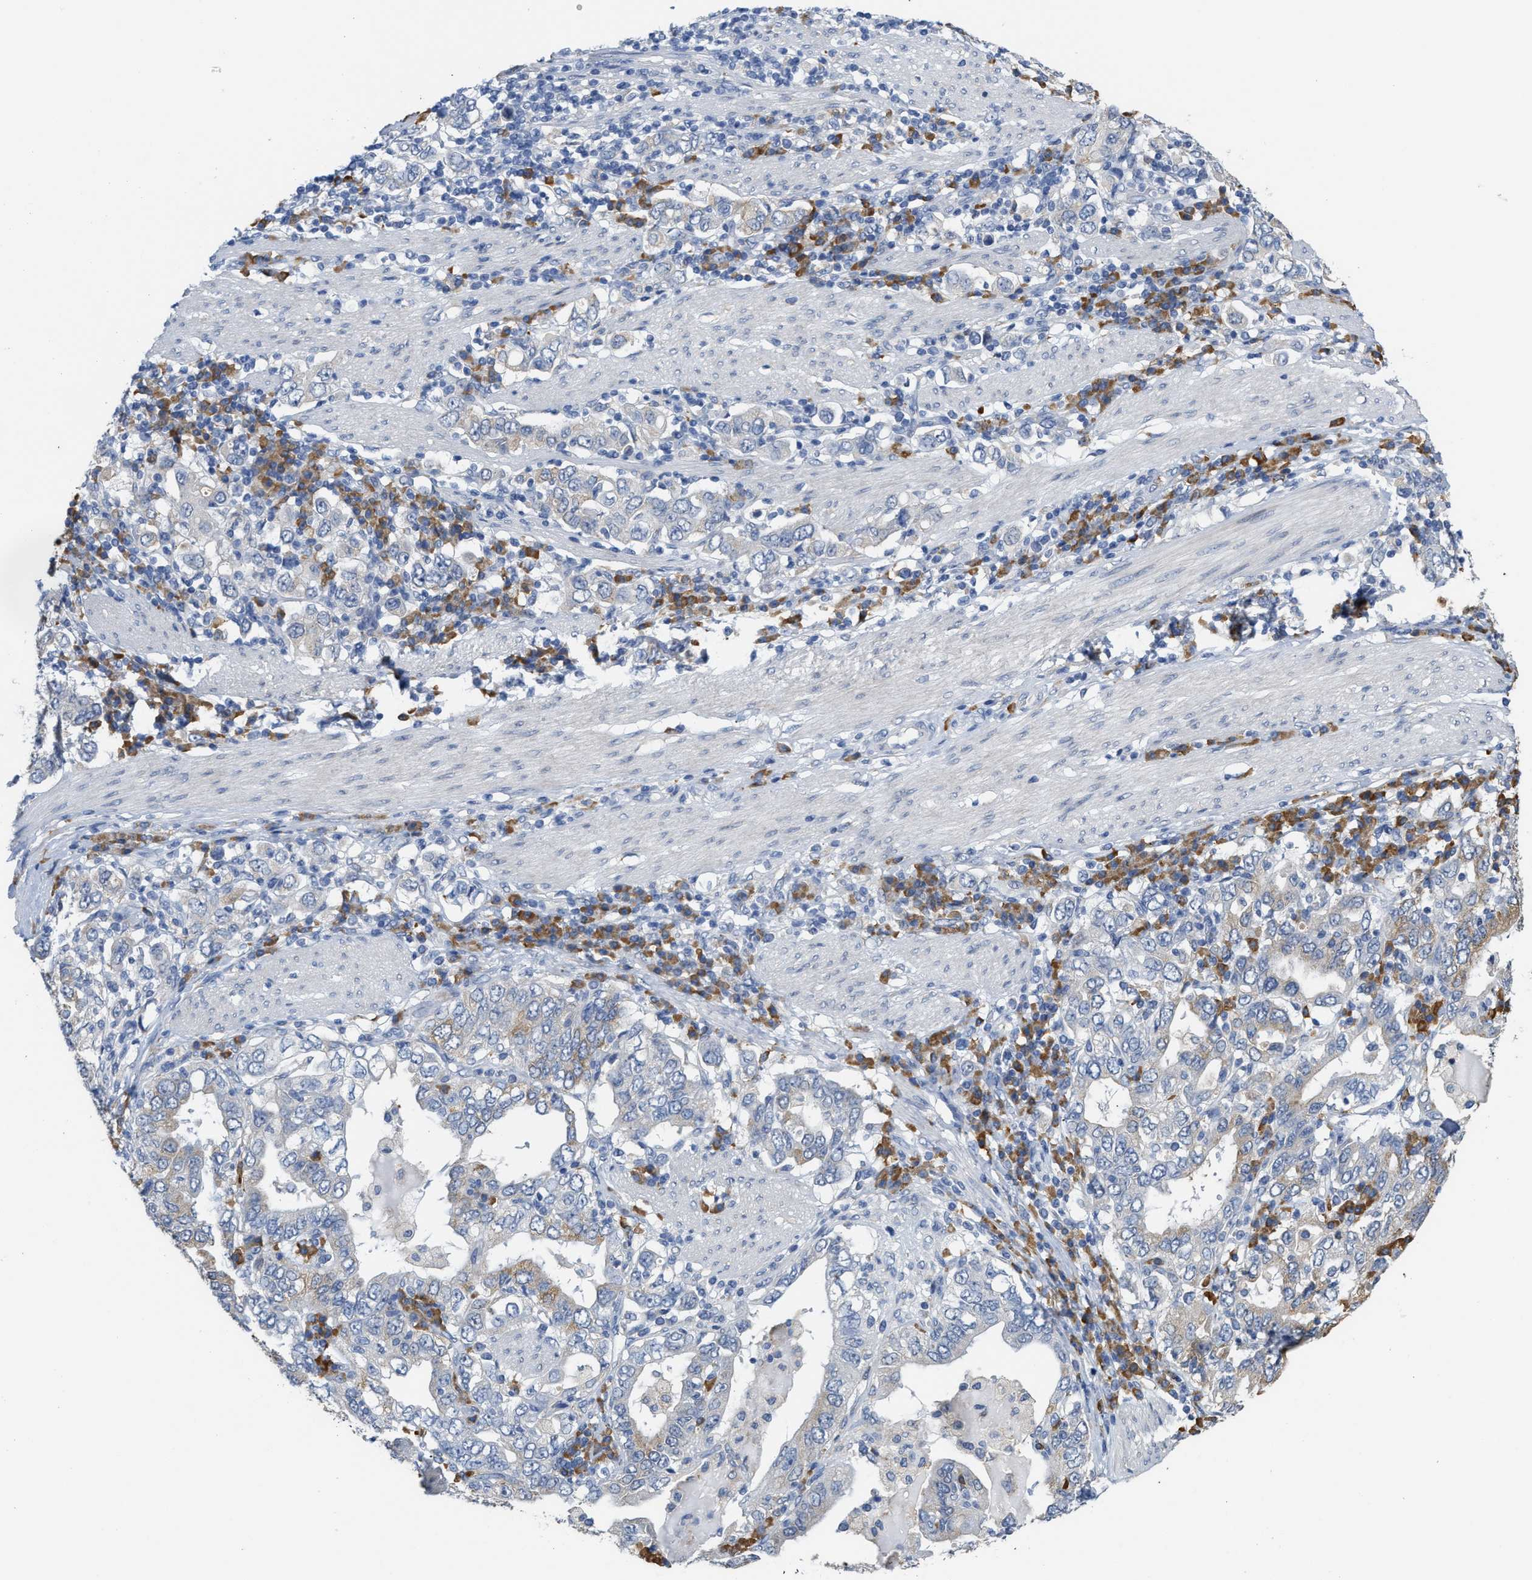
{"staining": {"intensity": "weak", "quantity": "<25%", "location": "cytoplasmic/membranous"}, "tissue": "stomach cancer", "cell_type": "Tumor cells", "image_type": "cancer", "snomed": [{"axis": "morphology", "description": "Adenocarcinoma, NOS"}, {"axis": "topography", "description": "Stomach, upper"}], "caption": "Human stomach adenocarcinoma stained for a protein using IHC shows no expression in tumor cells.", "gene": "RYR2", "patient": {"sex": "male", "age": 62}}